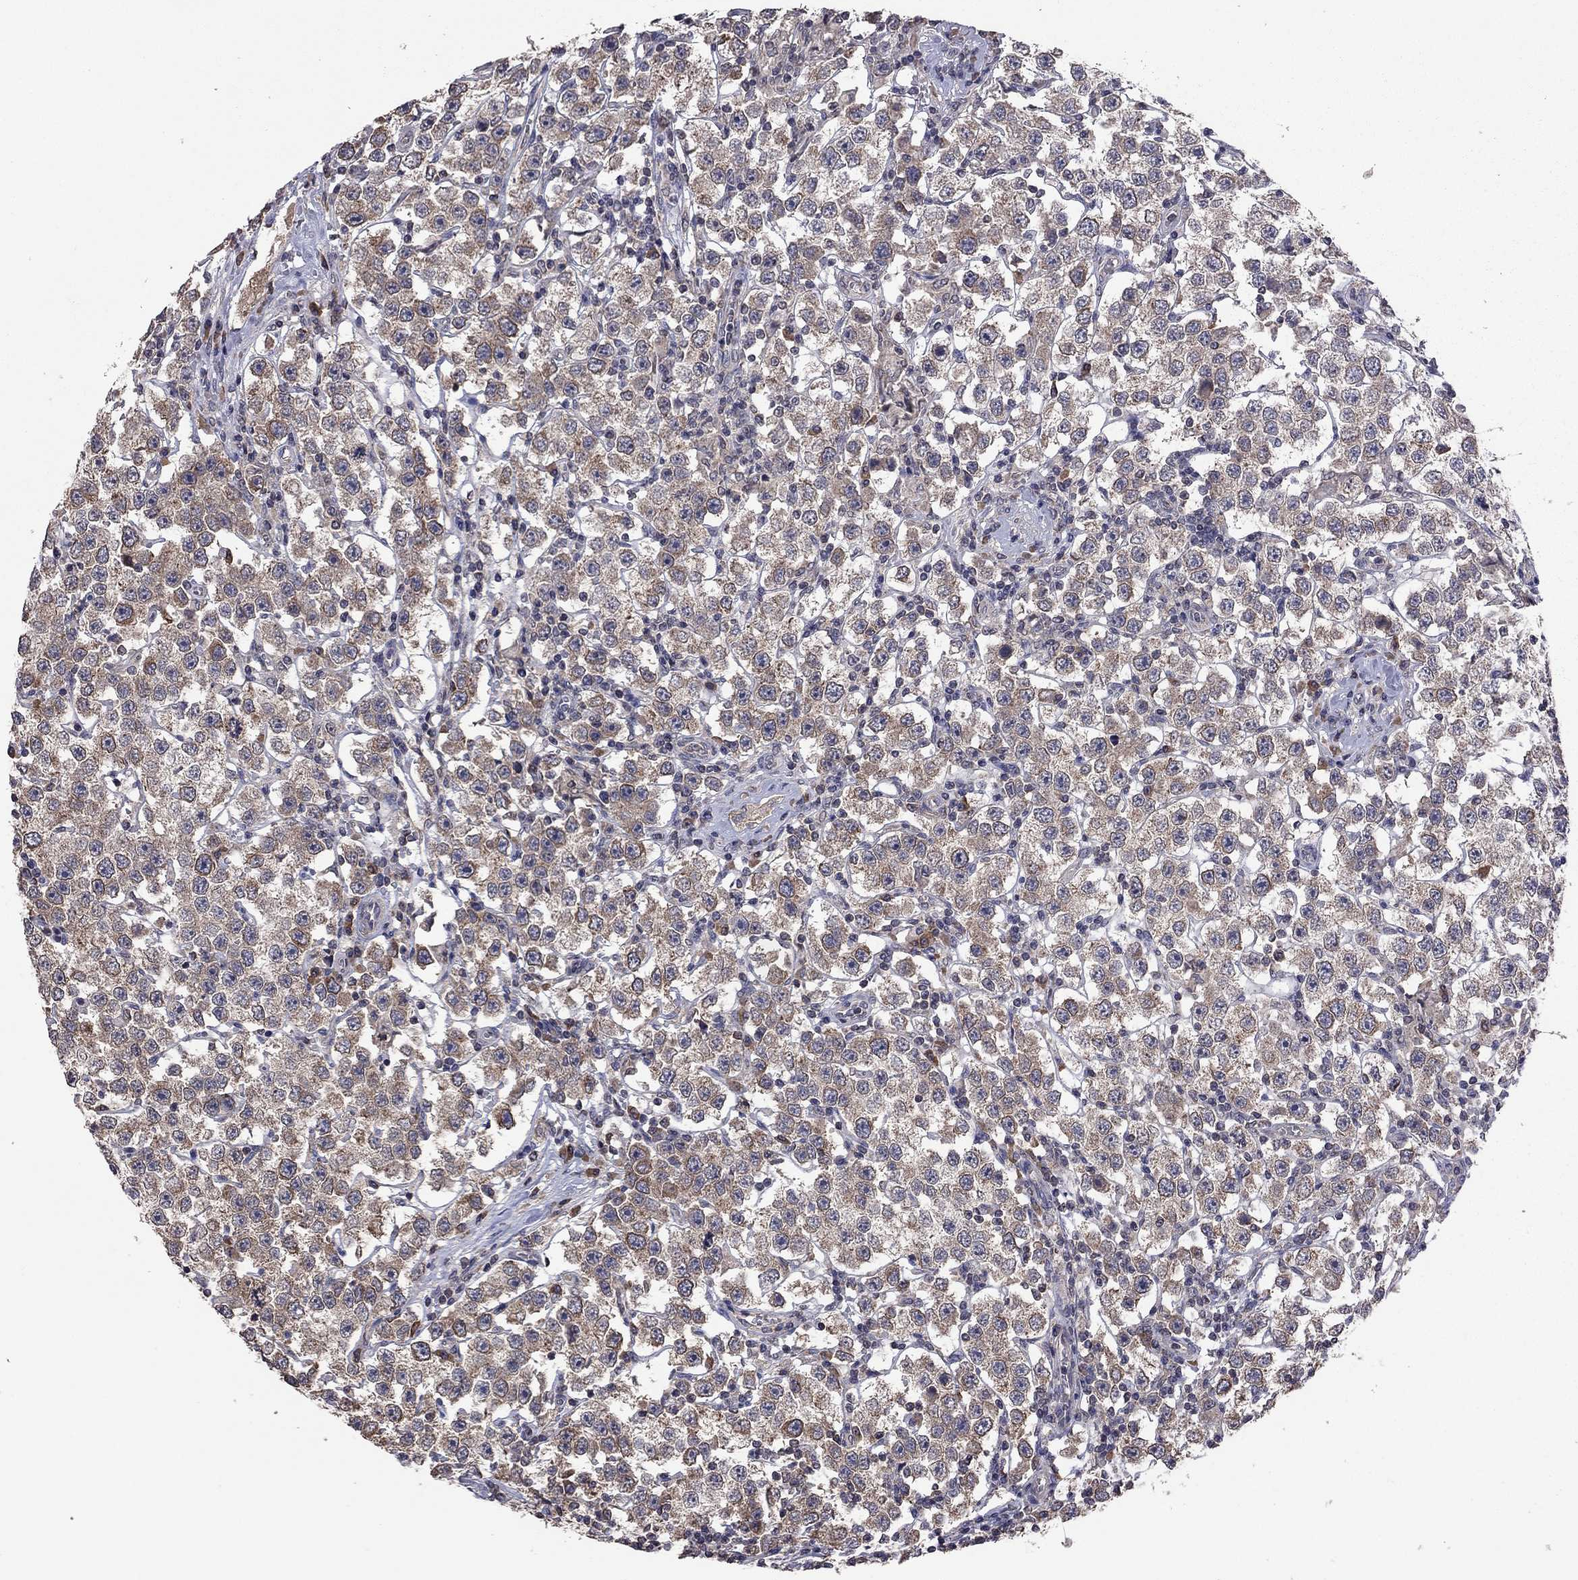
{"staining": {"intensity": "strong", "quantity": "25%-75%", "location": "cytoplasmic/membranous"}, "tissue": "testis cancer", "cell_type": "Tumor cells", "image_type": "cancer", "snomed": [{"axis": "morphology", "description": "Seminoma, NOS"}, {"axis": "topography", "description": "Testis"}], "caption": "Seminoma (testis) stained with a brown dye displays strong cytoplasmic/membranous positive staining in about 25%-75% of tumor cells.", "gene": "TSNARE1", "patient": {"sex": "male", "age": 37}}